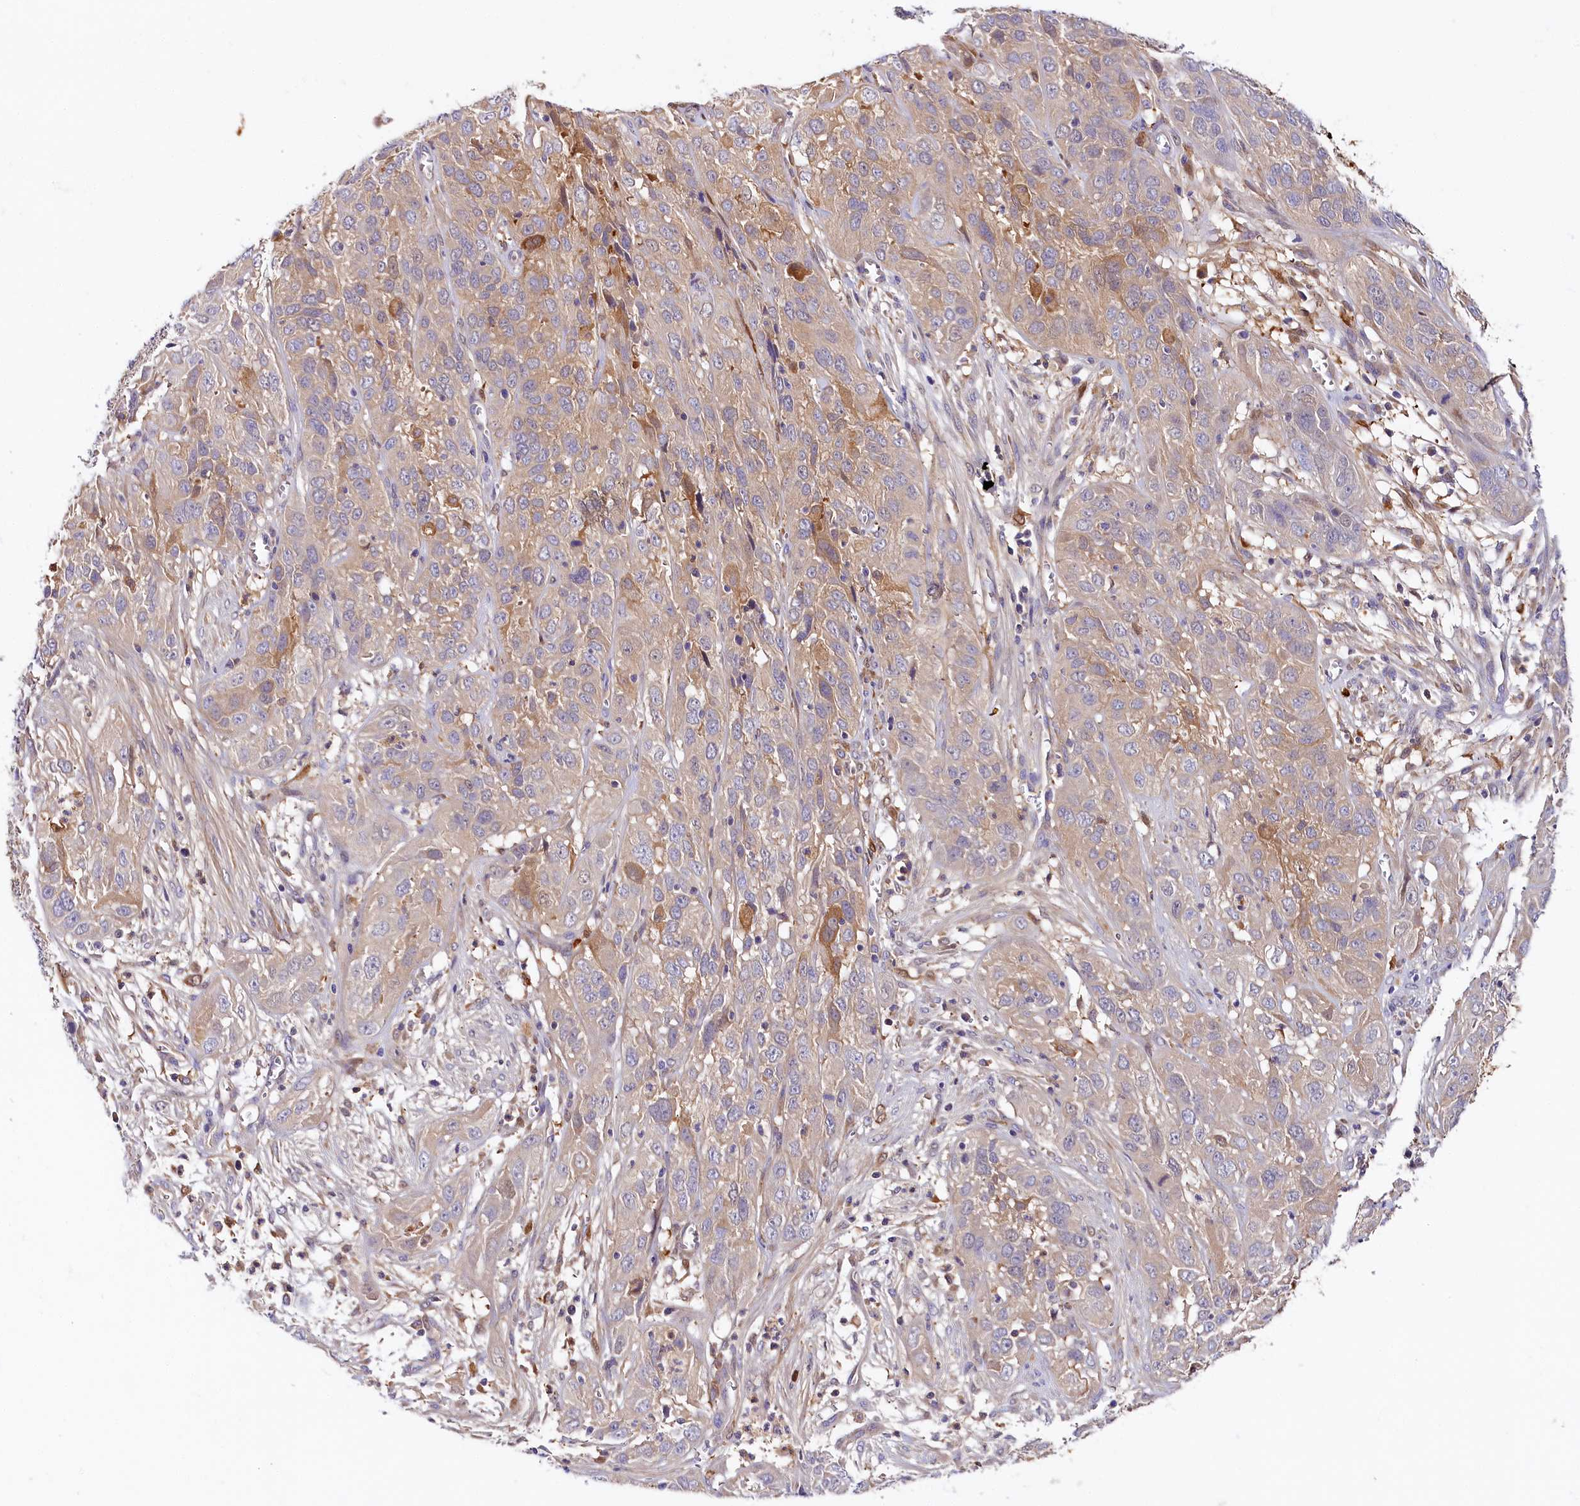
{"staining": {"intensity": "moderate", "quantity": "<25%", "location": "cytoplasmic/membranous"}, "tissue": "cervical cancer", "cell_type": "Tumor cells", "image_type": "cancer", "snomed": [{"axis": "morphology", "description": "Squamous cell carcinoma, NOS"}, {"axis": "topography", "description": "Cervix"}], "caption": "Human cervical cancer stained with a protein marker shows moderate staining in tumor cells.", "gene": "KATNB1", "patient": {"sex": "female", "age": 32}}